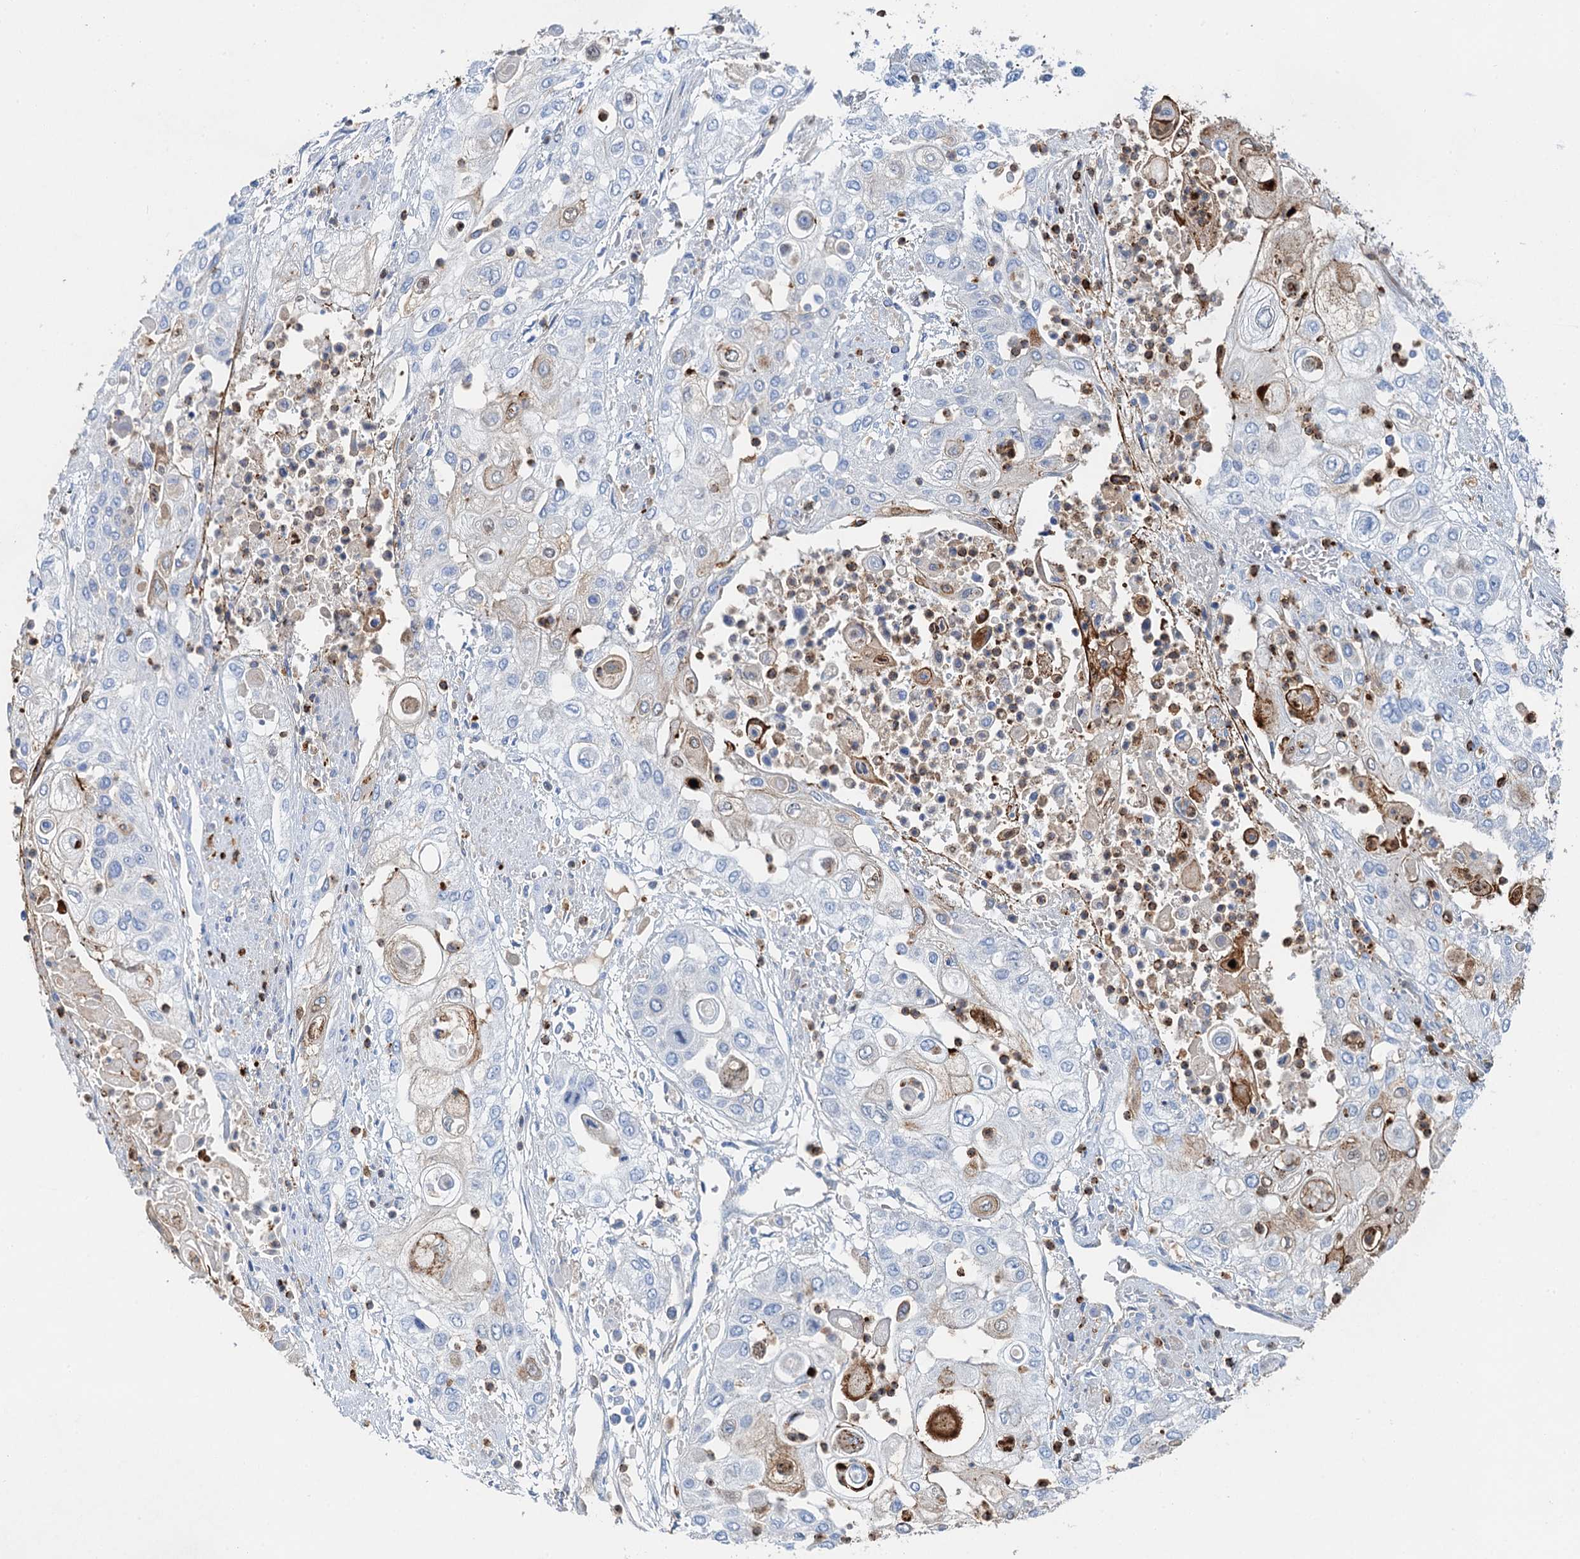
{"staining": {"intensity": "negative", "quantity": "none", "location": "none"}, "tissue": "urothelial cancer", "cell_type": "Tumor cells", "image_type": "cancer", "snomed": [{"axis": "morphology", "description": "Urothelial carcinoma, High grade"}, {"axis": "topography", "description": "Urinary bladder"}], "caption": "Urothelial cancer stained for a protein using immunohistochemistry (IHC) shows no expression tumor cells.", "gene": "OTOA", "patient": {"sex": "female", "age": 79}}